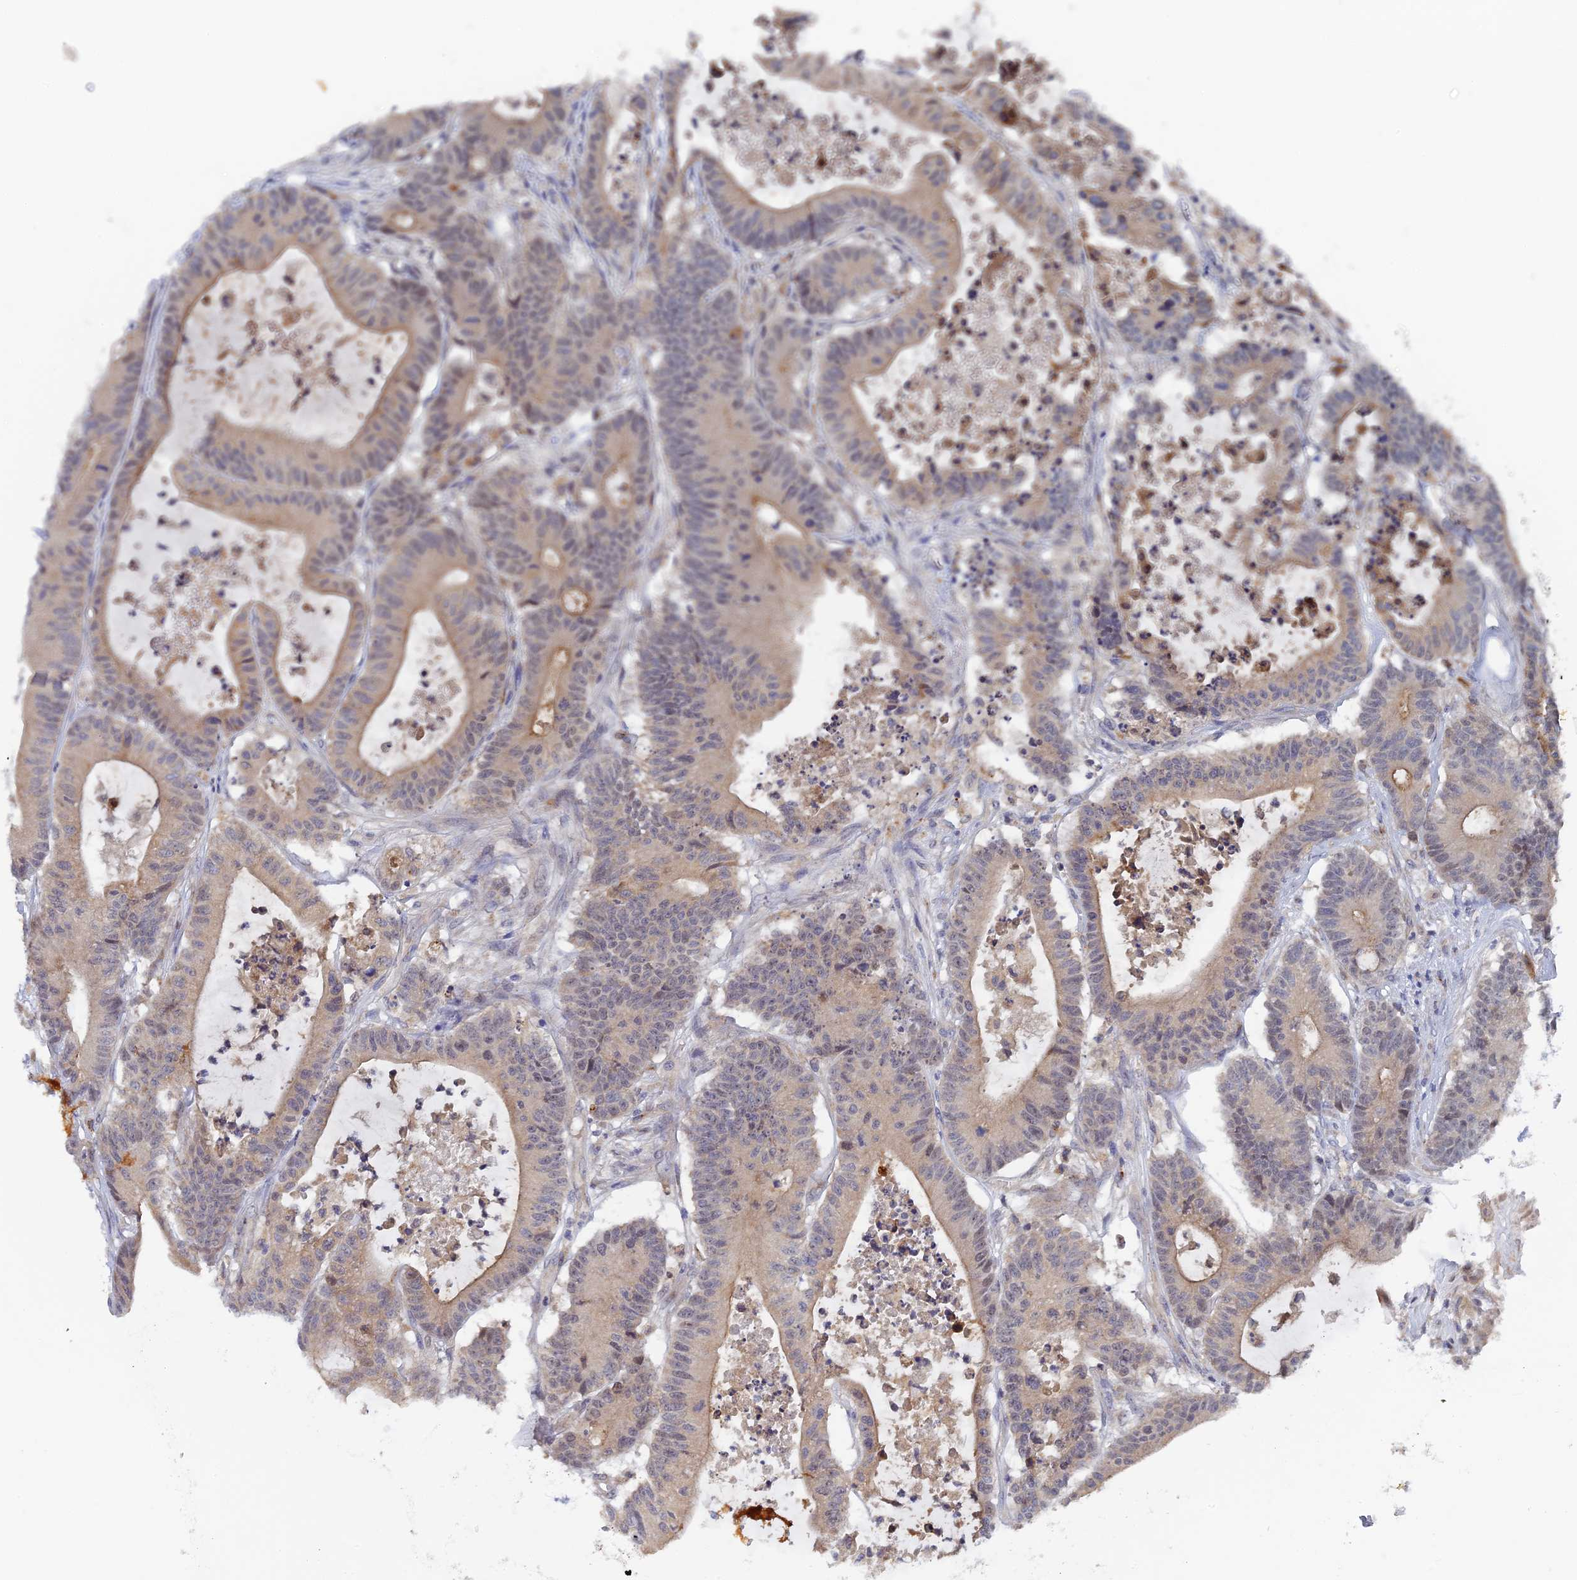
{"staining": {"intensity": "weak", "quantity": "25%-75%", "location": "cytoplasmic/membranous"}, "tissue": "colorectal cancer", "cell_type": "Tumor cells", "image_type": "cancer", "snomed": [{"axis": "morphology", "description": "Adenocarcinoma, NOS"}, {"axis": "topography", "description": "Colon"}], "caption": "The micrograph demonstrates staining of colorectal cancer (adenocarcinoma), revealing weak cytoplasmic/membranous protein positivity (brown color) within tumor cells. The staining is performed using DAB brown chromogen to label protein expression. The nuclei are counter-stained blue using hematoxylin.", "gene": "MIGA2", "patient": {"sex": "female", "age": 84}}